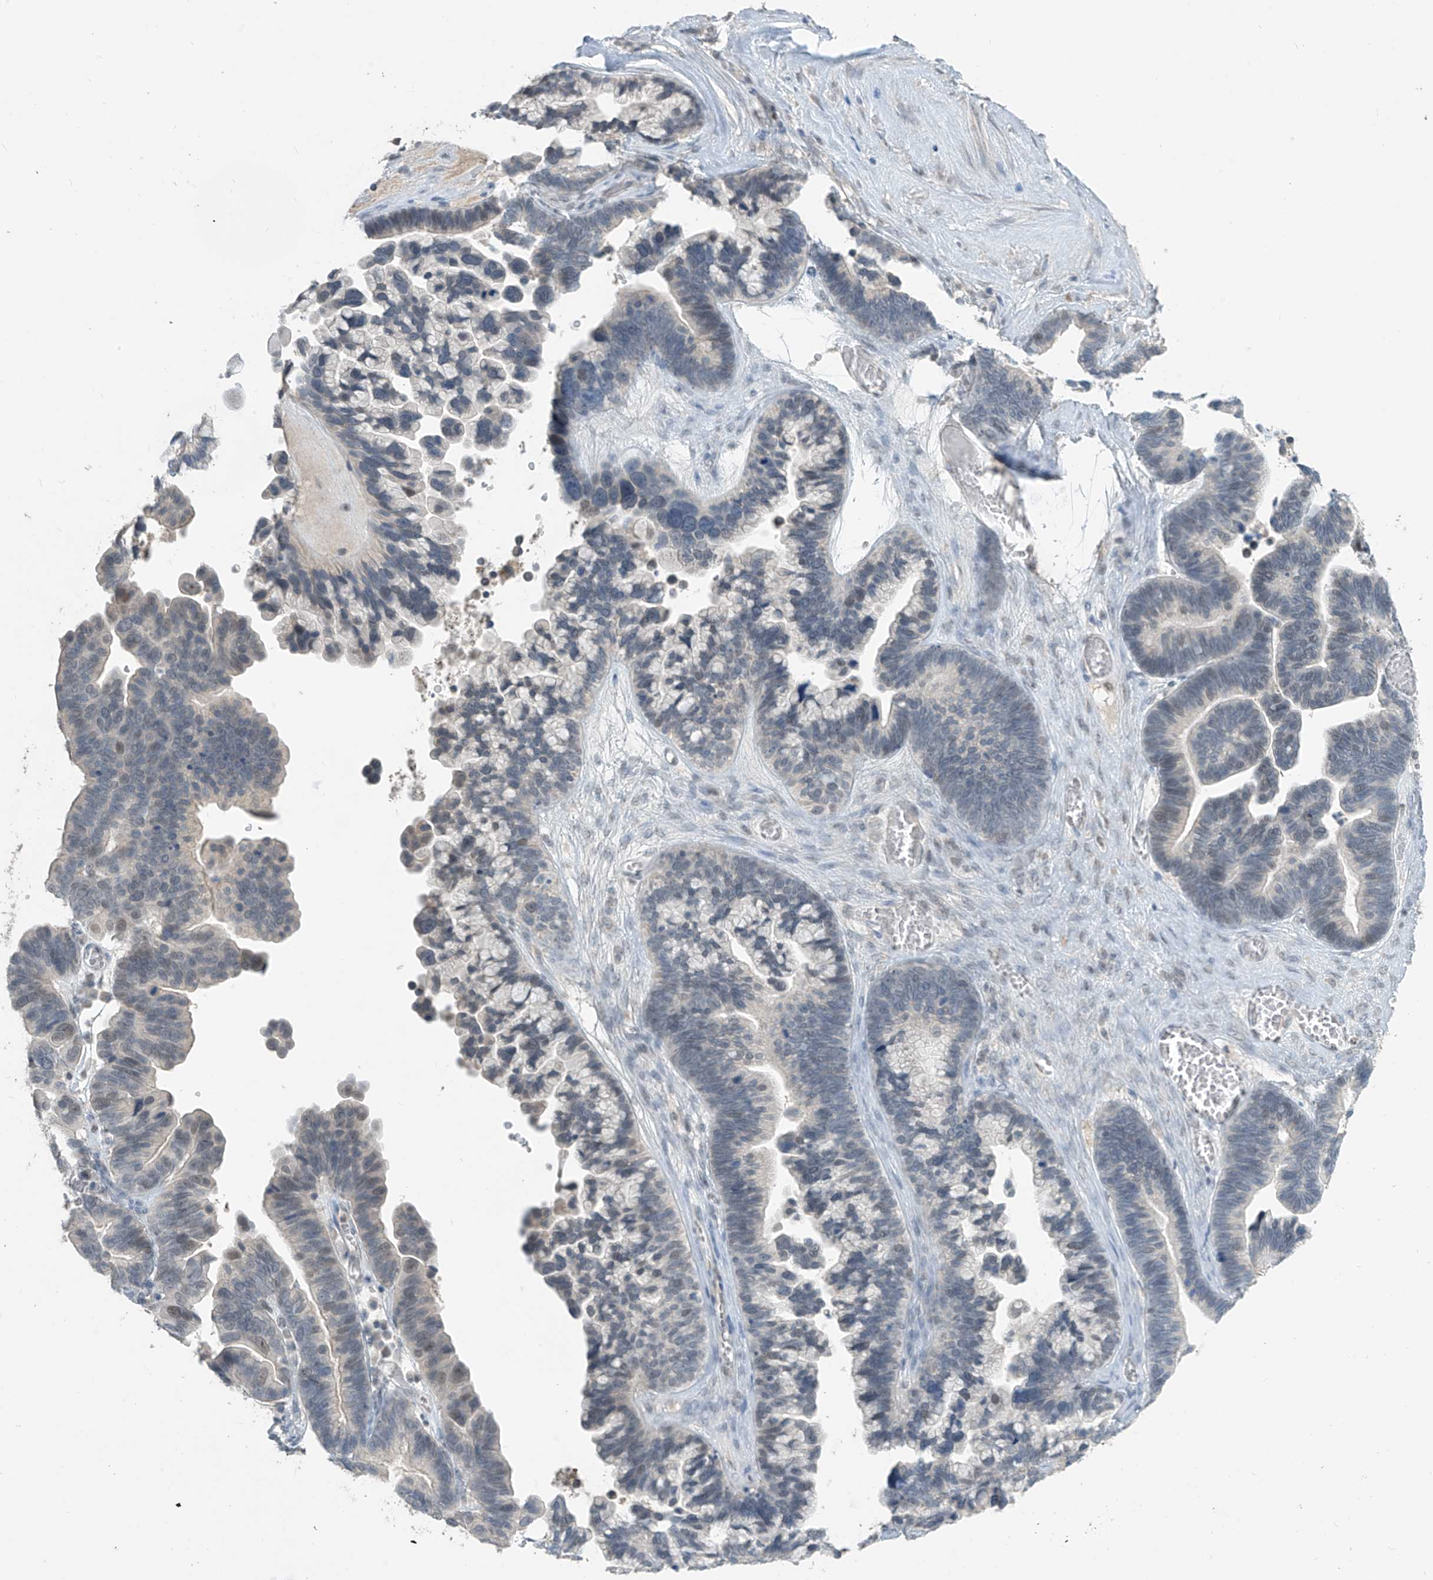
{"staining": {"intensity": "negative", "quantity": "none", "location": "none"}, "tissue": "ovarian cancer", "cell_type": "Tumor cells", "image_type": "cancer", "snomed": [{"axis": "morphology", "description": "Cystadenocarcinoma, serous, NOS"}, {"axis": "topography", "description": "Ovary"}], "caption": "There is no significant expression in tumor cells of ovarian cancer.", "gene": "METAP1D", "patient": {"sex": "female", "age": 56}}